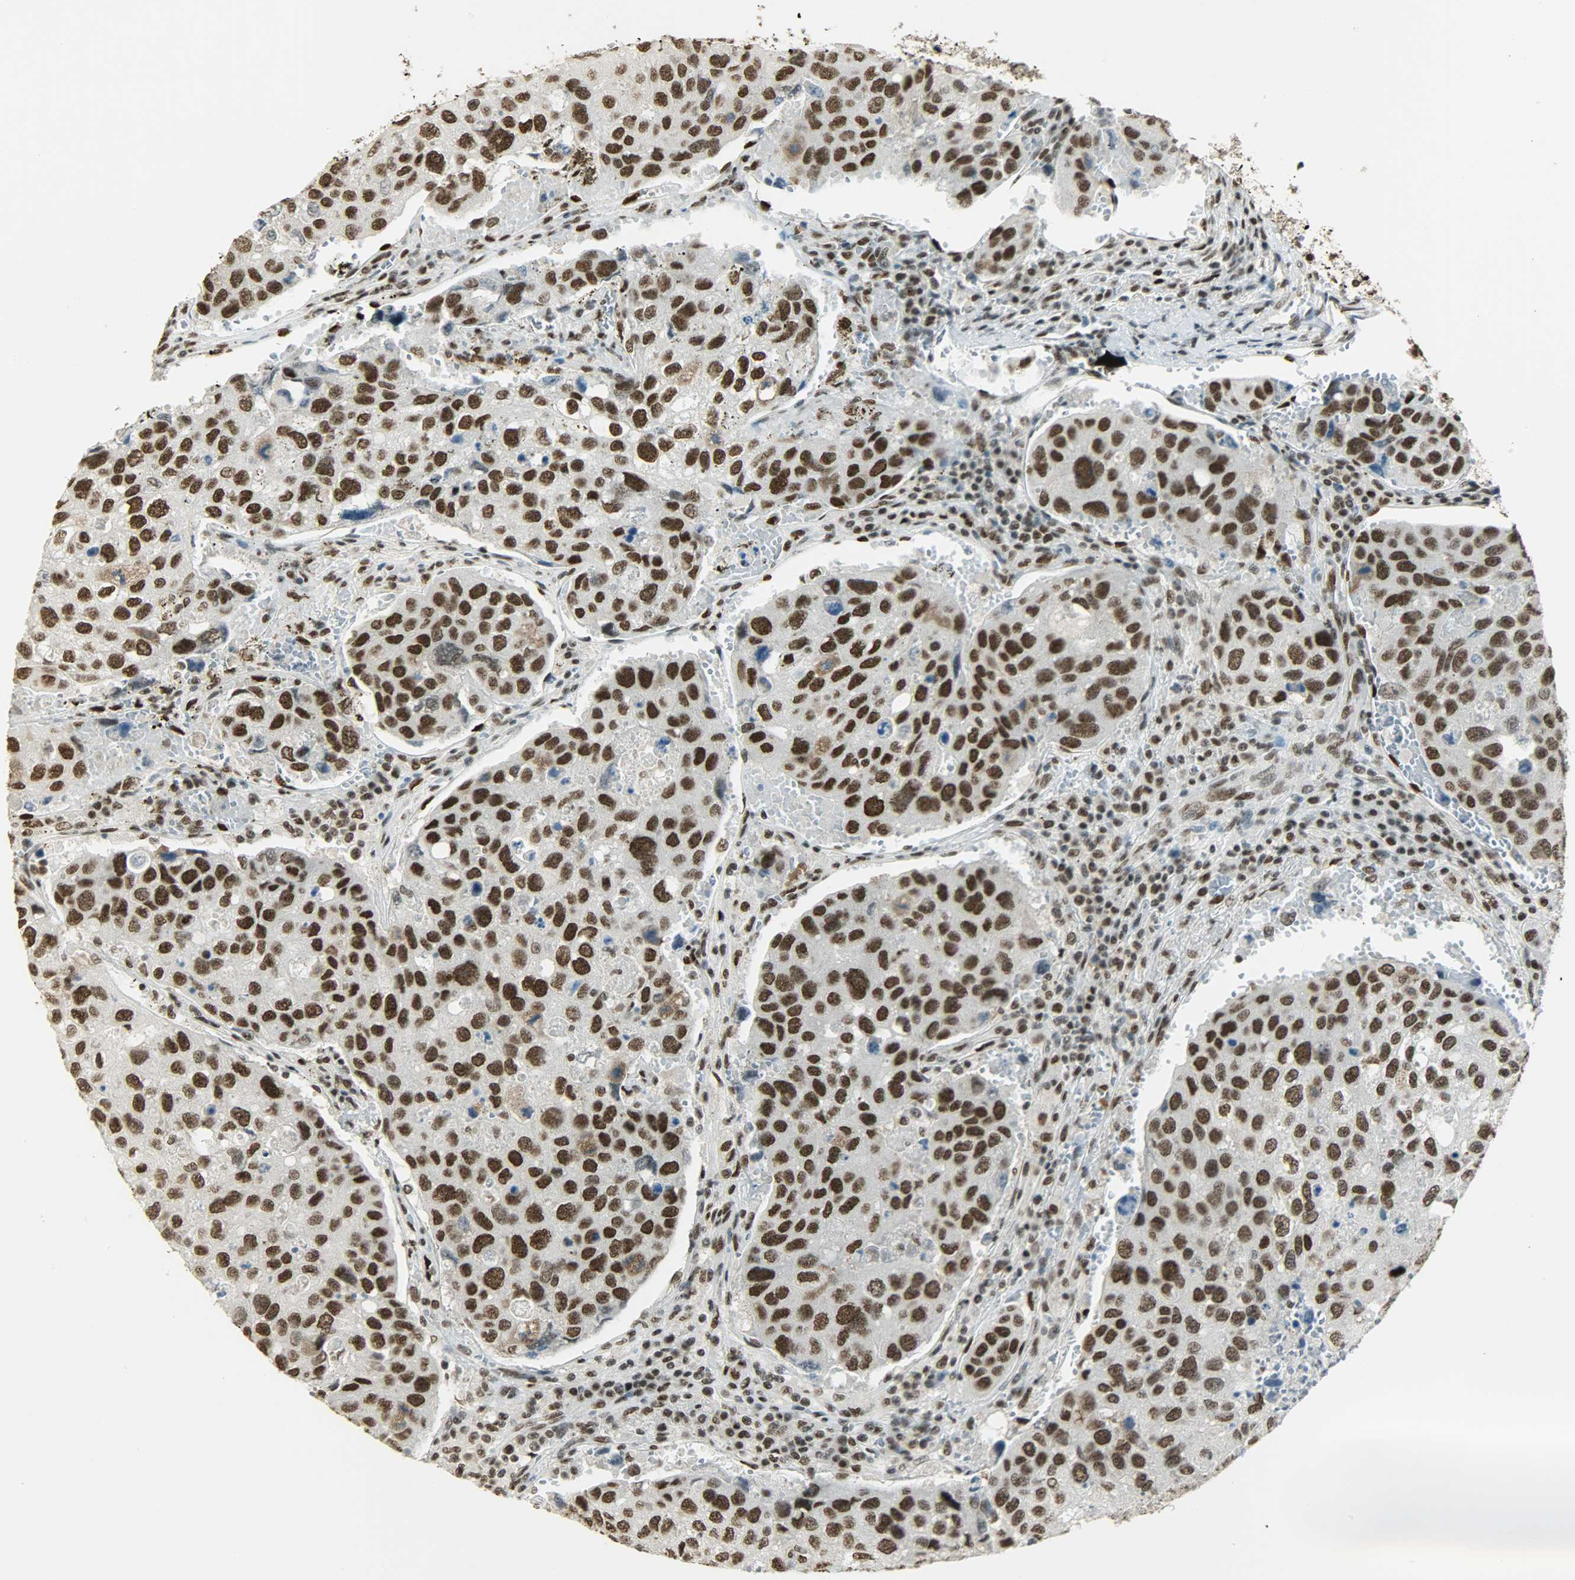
{"staining": {"intensity": "strong", "quantity": ">75%", "location": "nuclear"}, "tissue": "urothelial cancer", "cell_type": "Tumor cells", "image_type": "cancer", "snomed": [{"axis": "morphology", "description": "Urothelial carcinoma, High grade"}, {"axis": "topography", "description": "Lymph node"}, {"axis": "topography", "description": "Urinary bladder"}], "caption": "High-grade urothelial carcinoma stained for a protein (brown) demonstrates strong nuclear positive positivity in about >75% of tumor cells.", "gene": "MYEF2", "patient": {"sex": "male", "age": 51}}